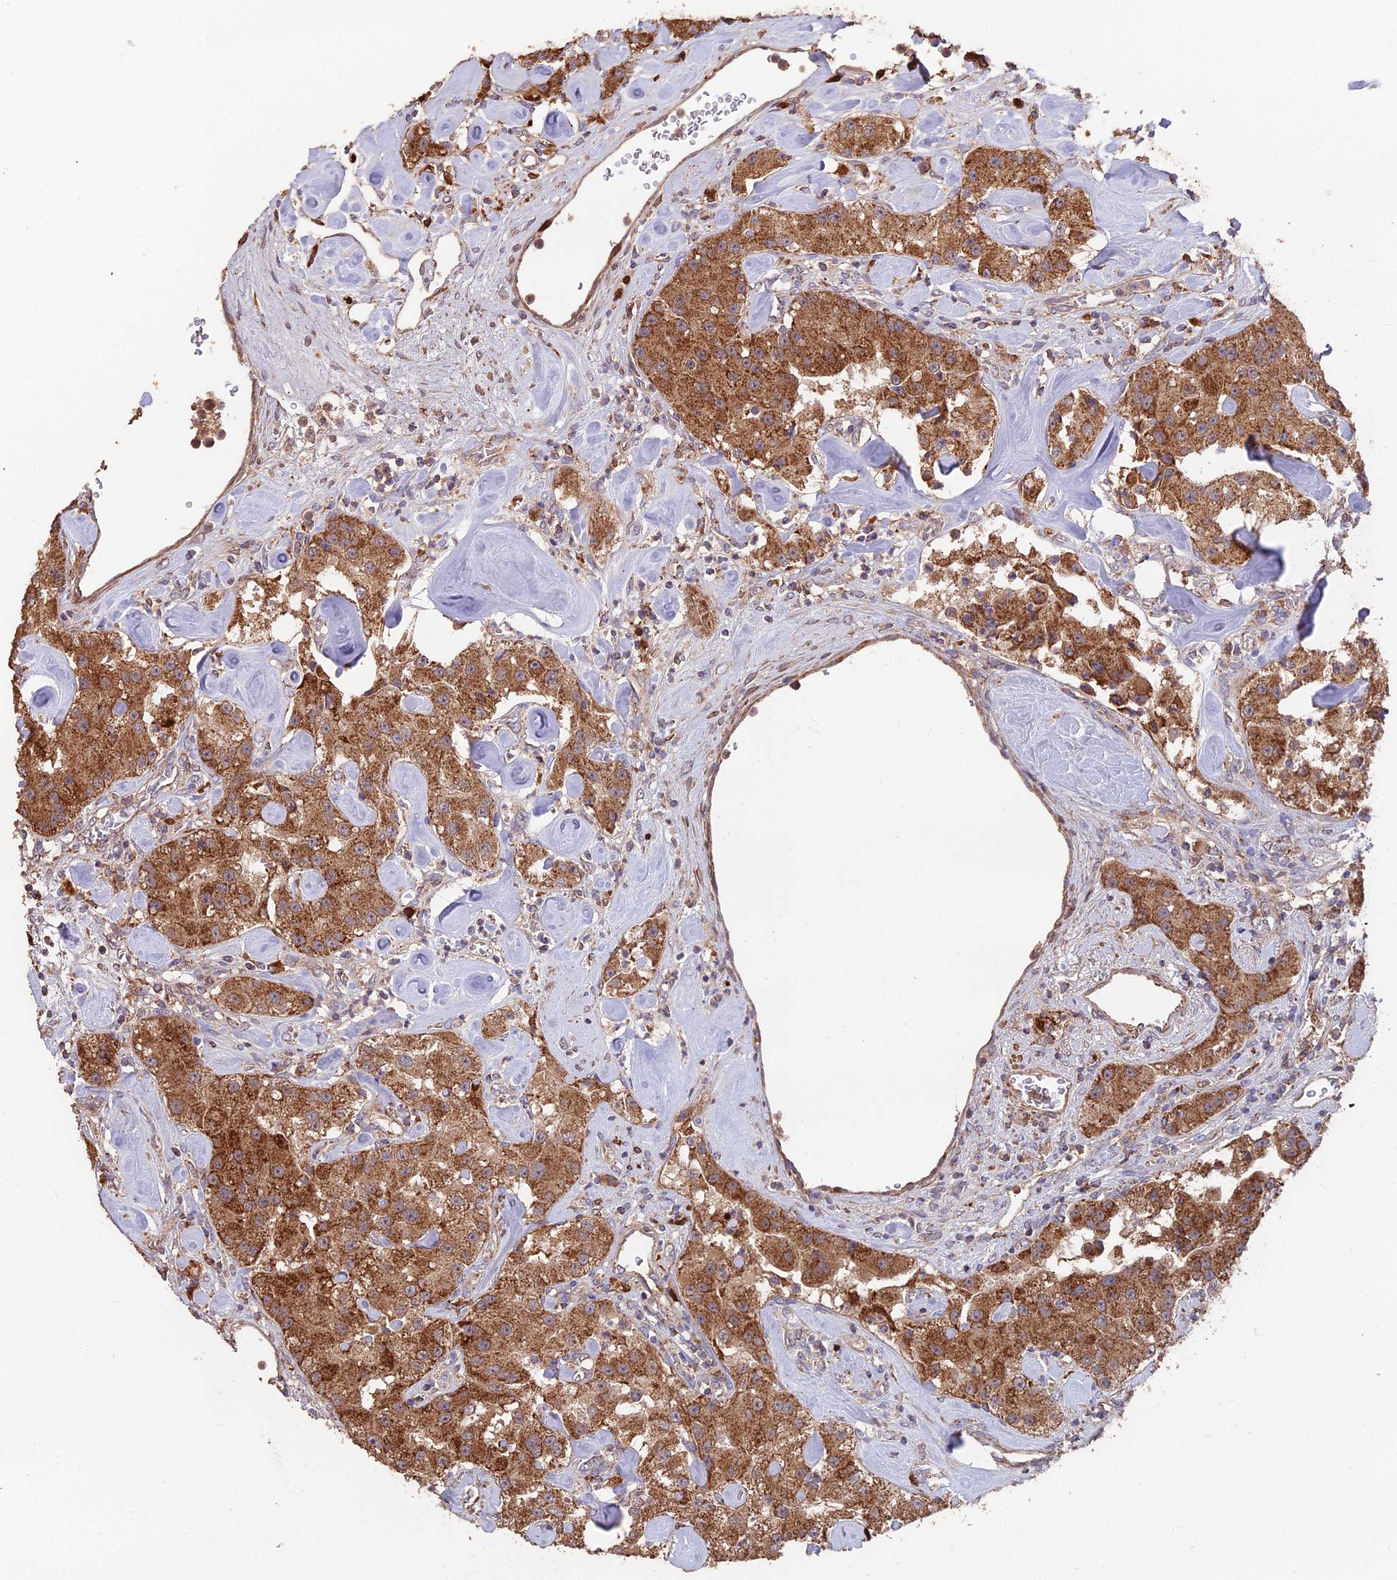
{"staining": {"intensity": "strong", "quantity": ">75%", "location": "cytoplasmic/membranous"}, "tissue": "carcinoid", "cell_type": "Tumor cells", "image_type": "cancer", "snomed": [{"axis": "morphology", "description": "Carcinoid, malignant, NOS"}, {"axis": "topography", "description": "Pancreas"}], "caption": "Carcinoid was stained to show a protein in brown. There is high levels of strong cytoplasmic/membranous expression in about >75% of tumor cells.", "gene": "IFT22", "patient": {"sex": "male", "age": 41}}